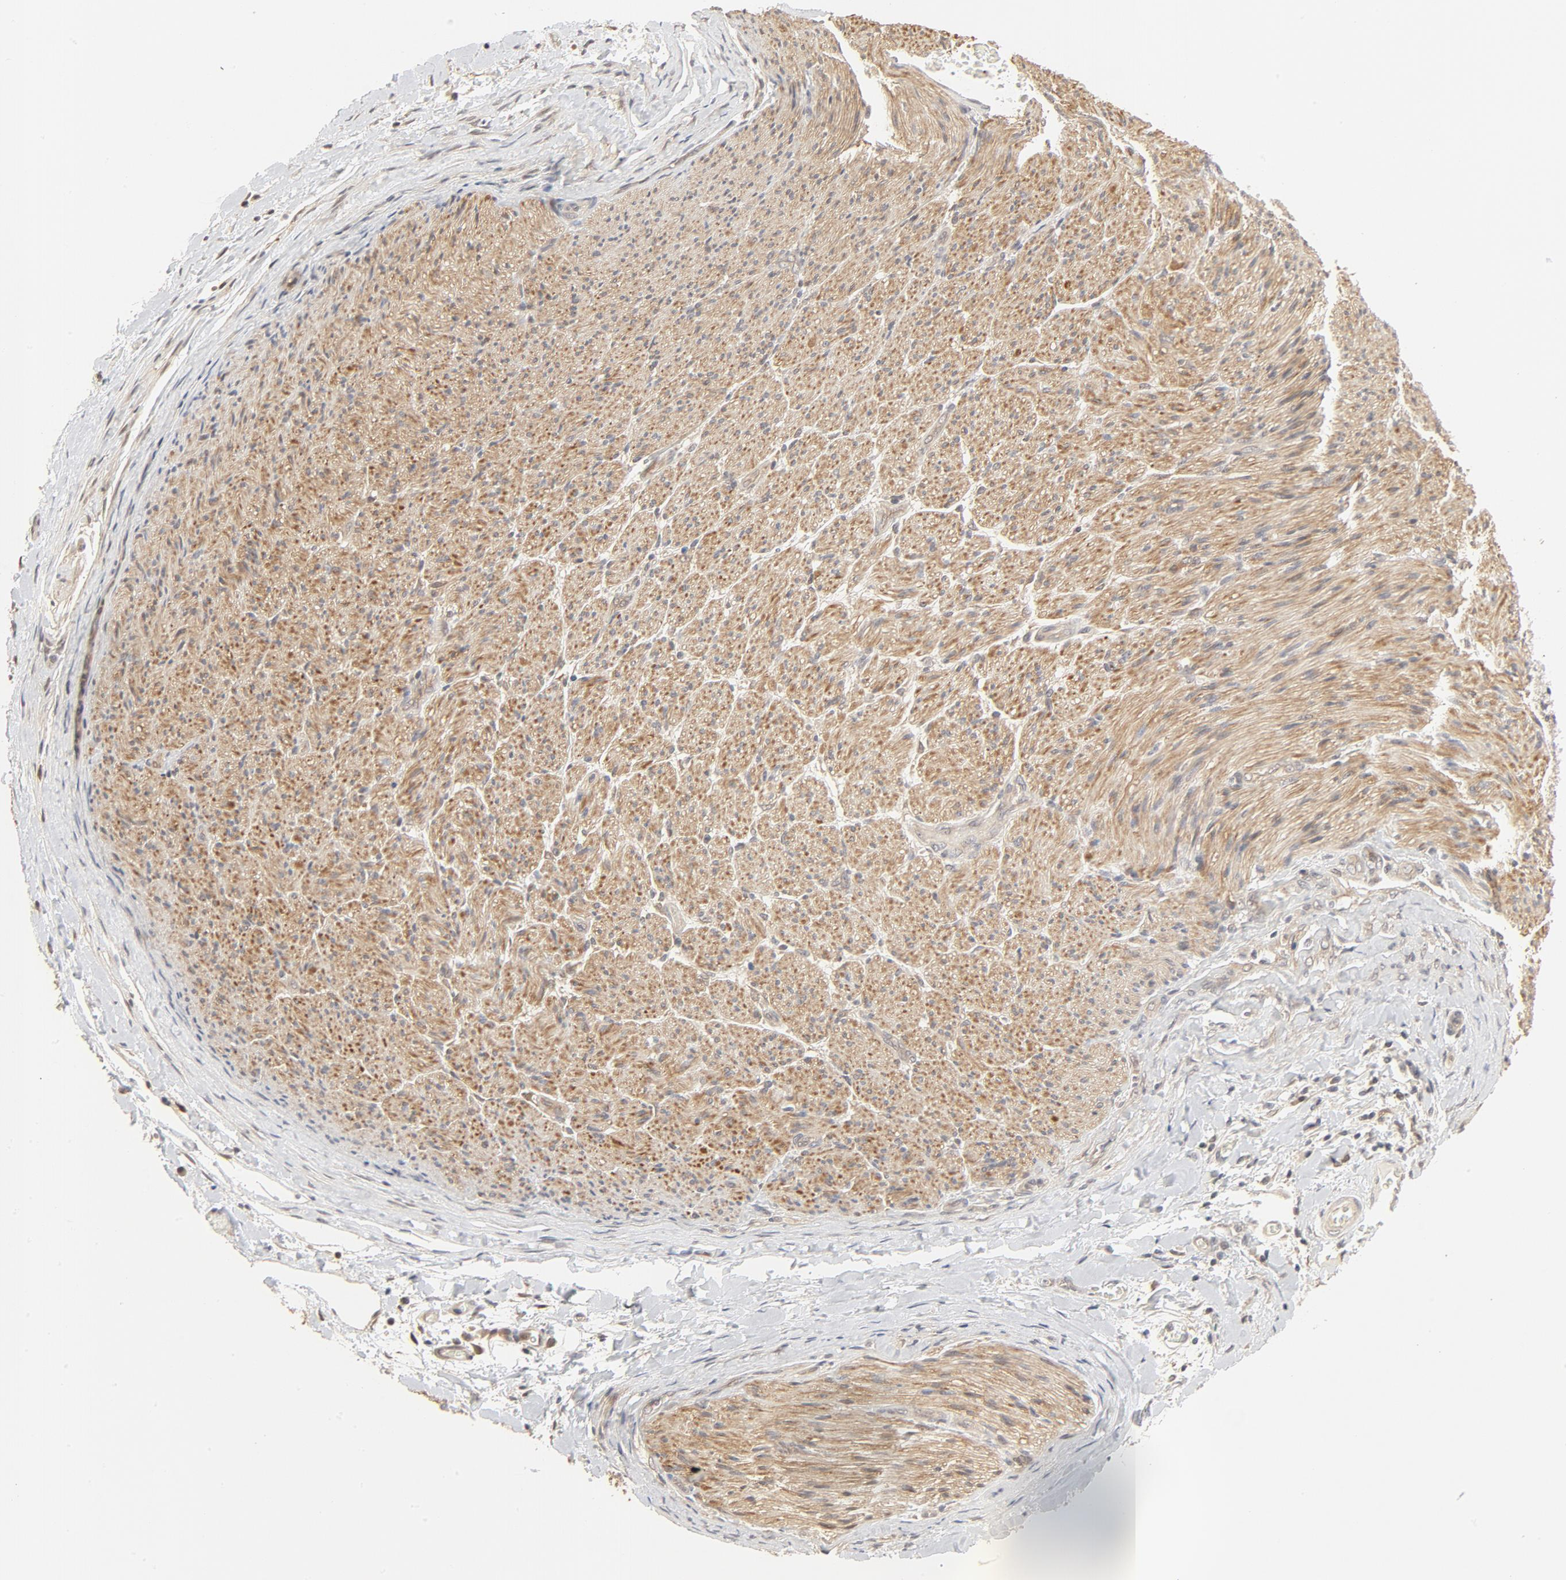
{"staining": {"intensity": "weak", "quantity": ">75%", "location": "cytoplasmic/membranous"}, "tissue": "liver cancer", "cell_type": "Tumor cells", "image_type": "cancer", "snomed": [{"axis": "morphology", "description": "Cholangiocarcinoma"}, {"axis": "topography", "description": "Liver"}], "caption": "This micrograph displays IHC staining of human liver cholangiocarcinoma, with low weak cytoplasmic/membranous expression in about >75% of tumor cells.", "gene": "NEDD8", "patient": {"sex": "male", "age": 58}}